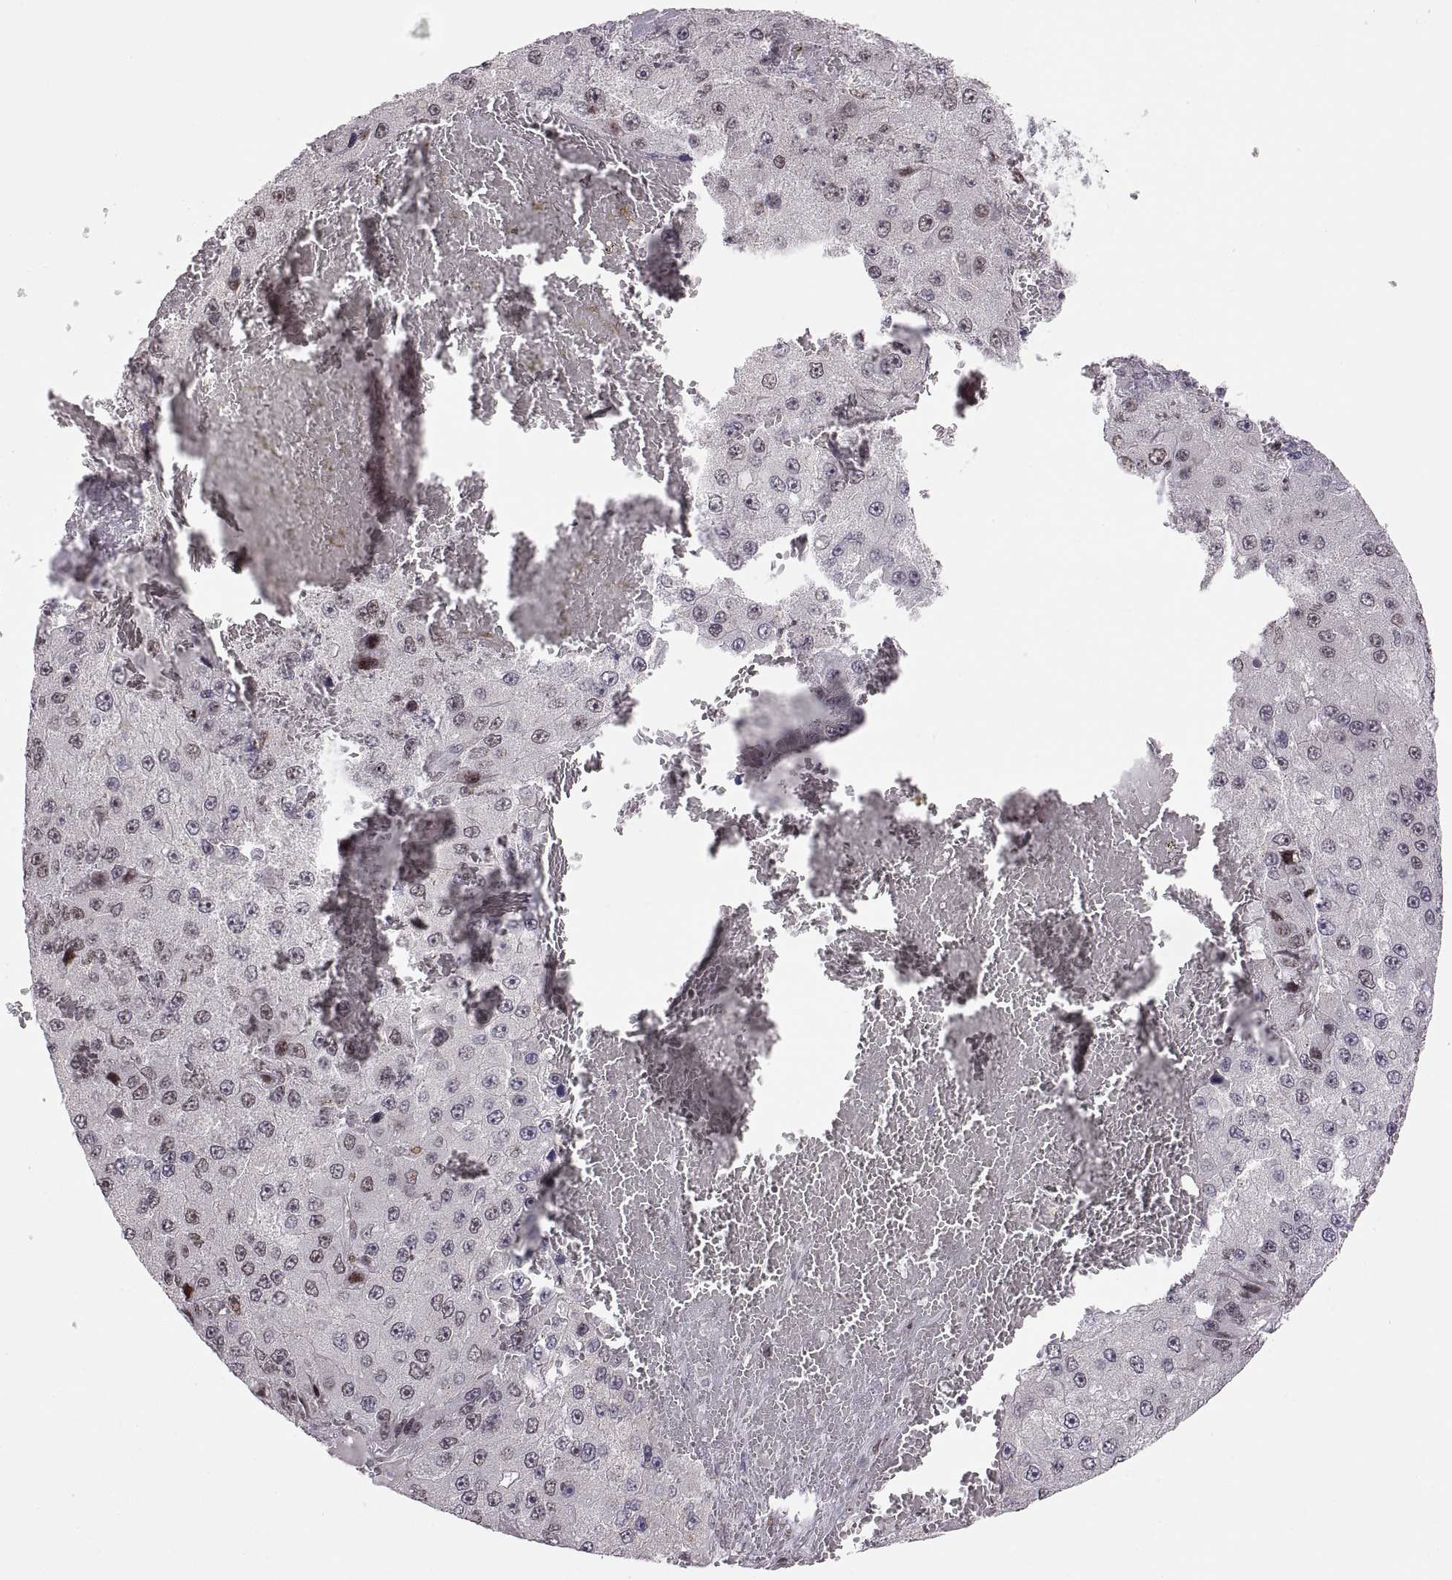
{"staining": {"intensity": "negative", "quantity": "none", "location": "none"}, "tissue": "liver cancer", "cell_type": "Tumor cells", "image_type": "cancer", "snomed": [{"axis": "morphology", "description": "Carcinoma, Hepatocellular, NOS"}, {"axis": "topography", "description": "Liver"}], "caption": "Histopathology image shows no protein expression in tumor cells of liver hepatocellular carcinoma tissue.", "gene": "SNAI1", "patient": {"sex": "female", "age": 73}}